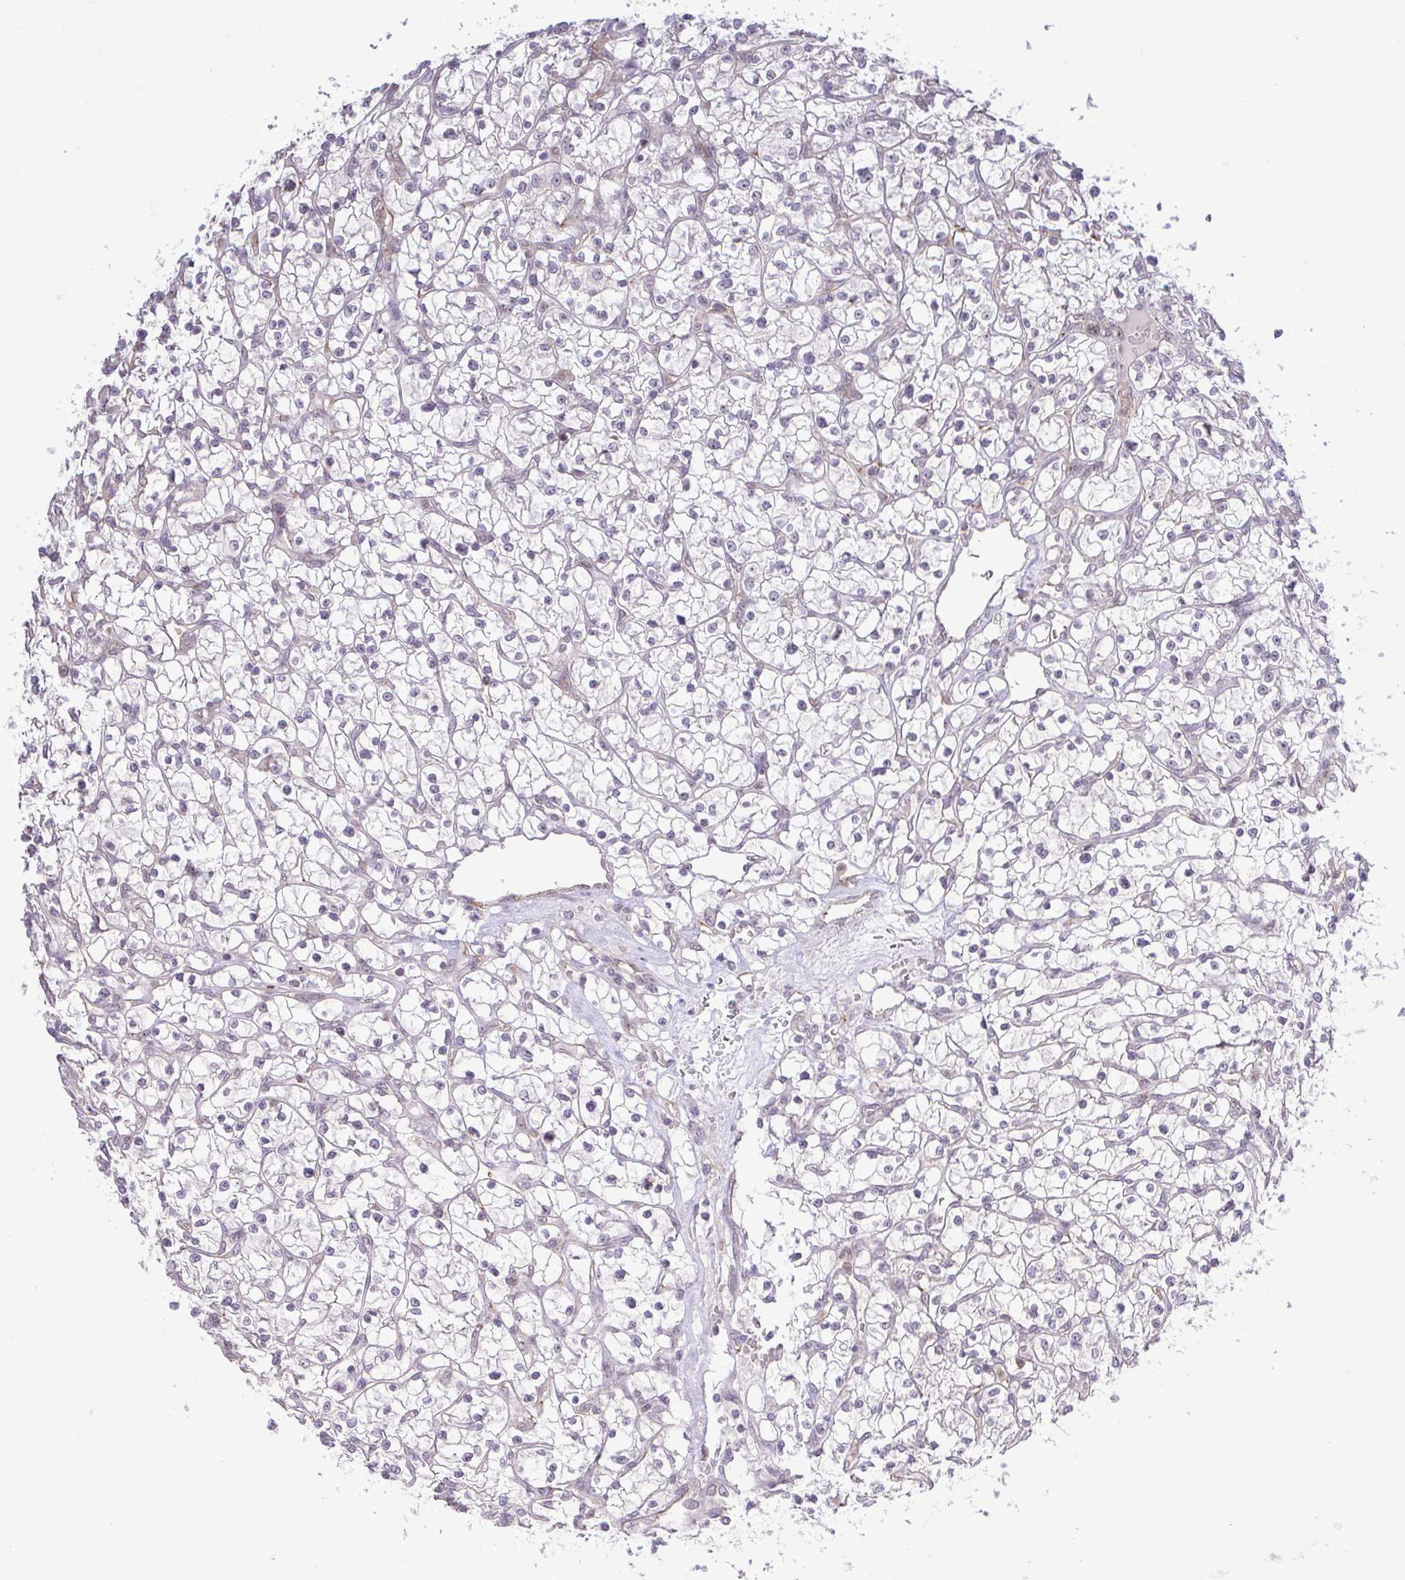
{"staining": {"intensity": "negative", "quantity": "none", "location": "none"}, "tissue": "renal cancer", "cell_type": "Tumor cells", "image_type": "cancer", "snomed": [{"axis": "morphology", "description": "Adenocarcinoma, NOS"}, {"axis": "topography", "description": "Kidney"}], "caption": "Immunohistochemistry photomicrograph of human renal cancer (adenocarcinoma) stained for a protein (brown), which reveals no positivity in tumor cells.", "gene": "RSL24D1", "patient": {"sex": "female", "age": 64}}